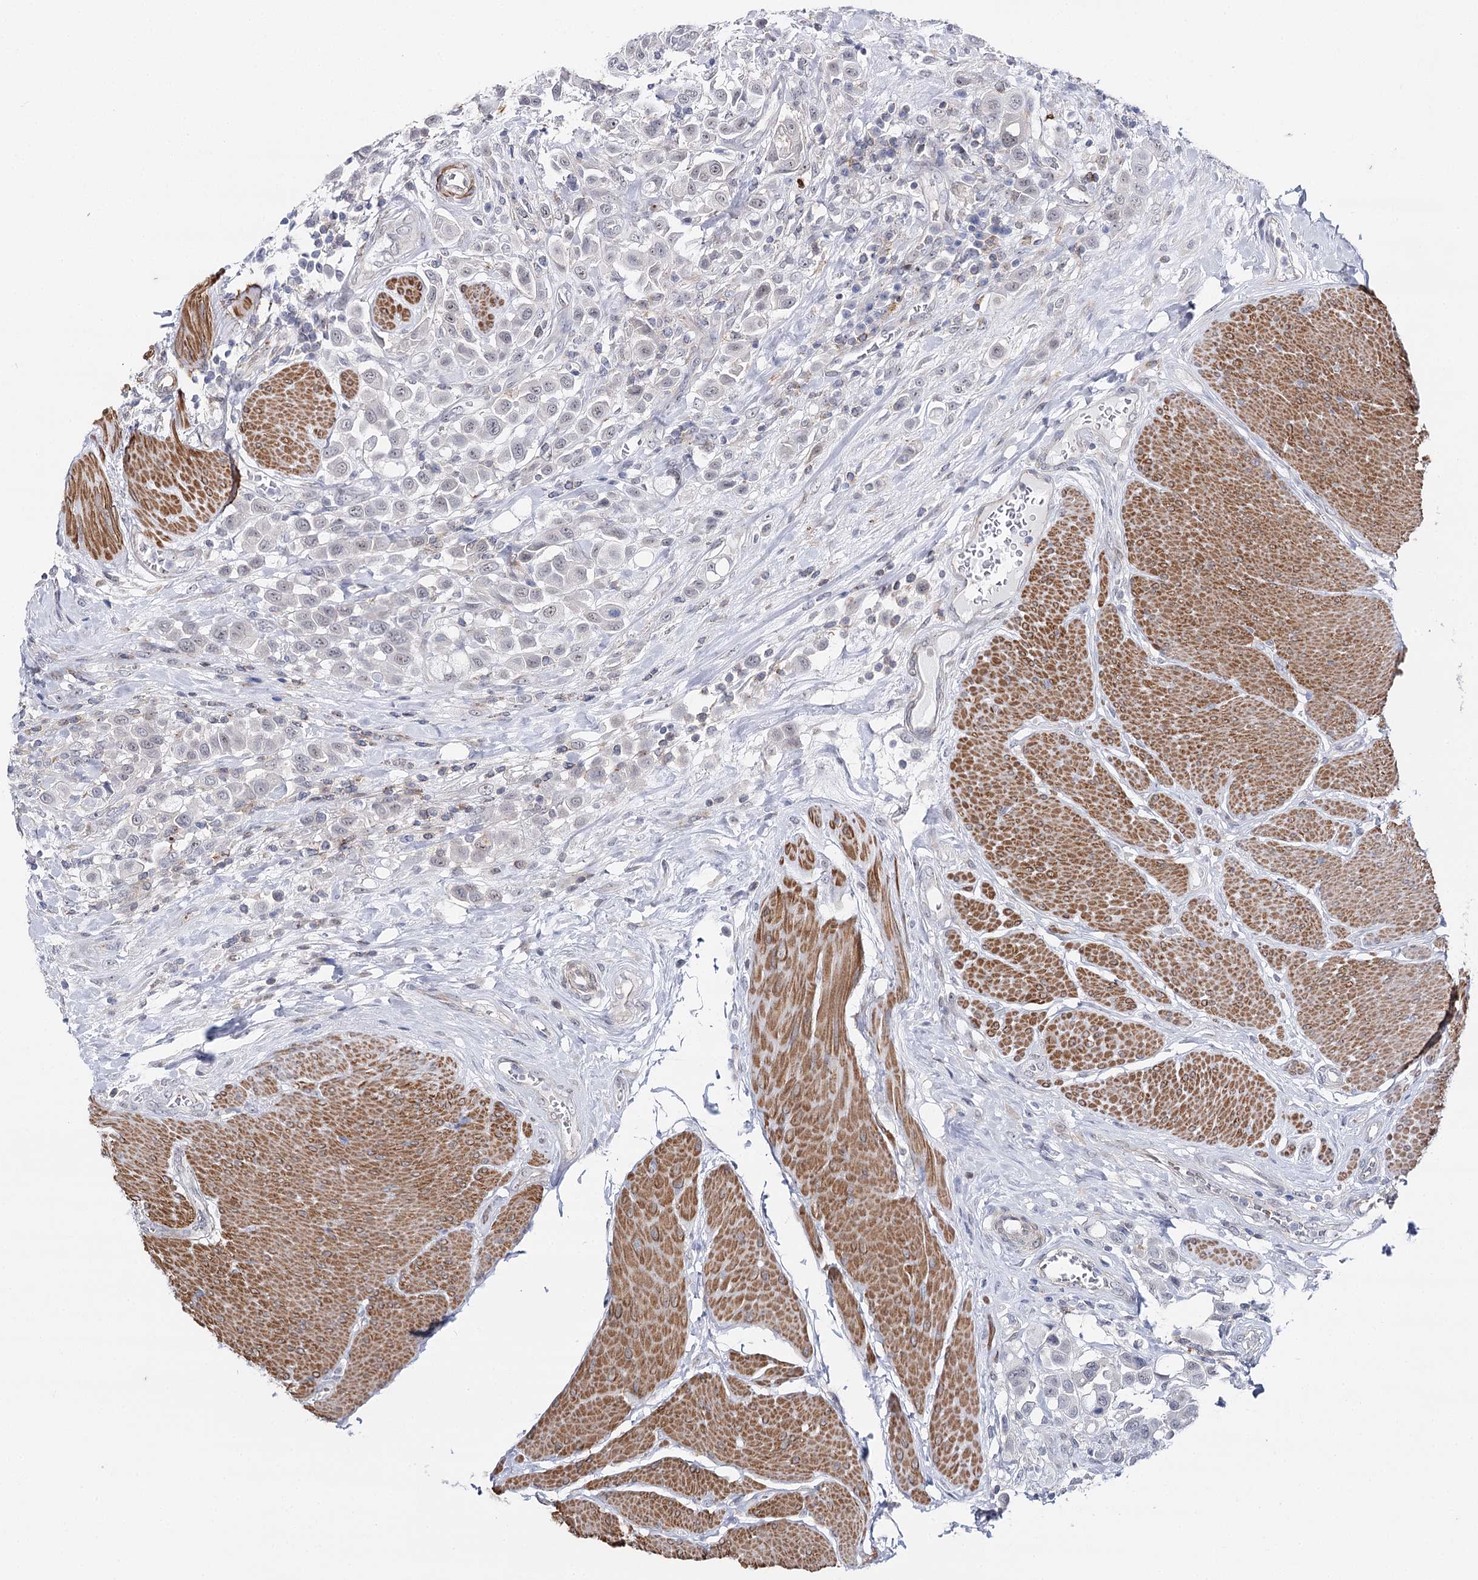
{"staining": {"intensity": "negative", "quantity": "none", "location": "none"}, "tissue": "urothelial cancer", "cell_type": "Tumor cells", "image_type": "cancer", "snomed": [{"axis": "morphology", "description": "Urothelial carcinoma, High grade"}, {"axis": "topography", "description": "Urinary bladder"}], "caption": "An image of high-grade urothelial carcinoma stained for a protein exhibits no brown staining in tumor cells. (IHC, brightfield microscopy, high magnification).", "gene": "AGXT2", "patient": {"sex": "male", "age": 50}}